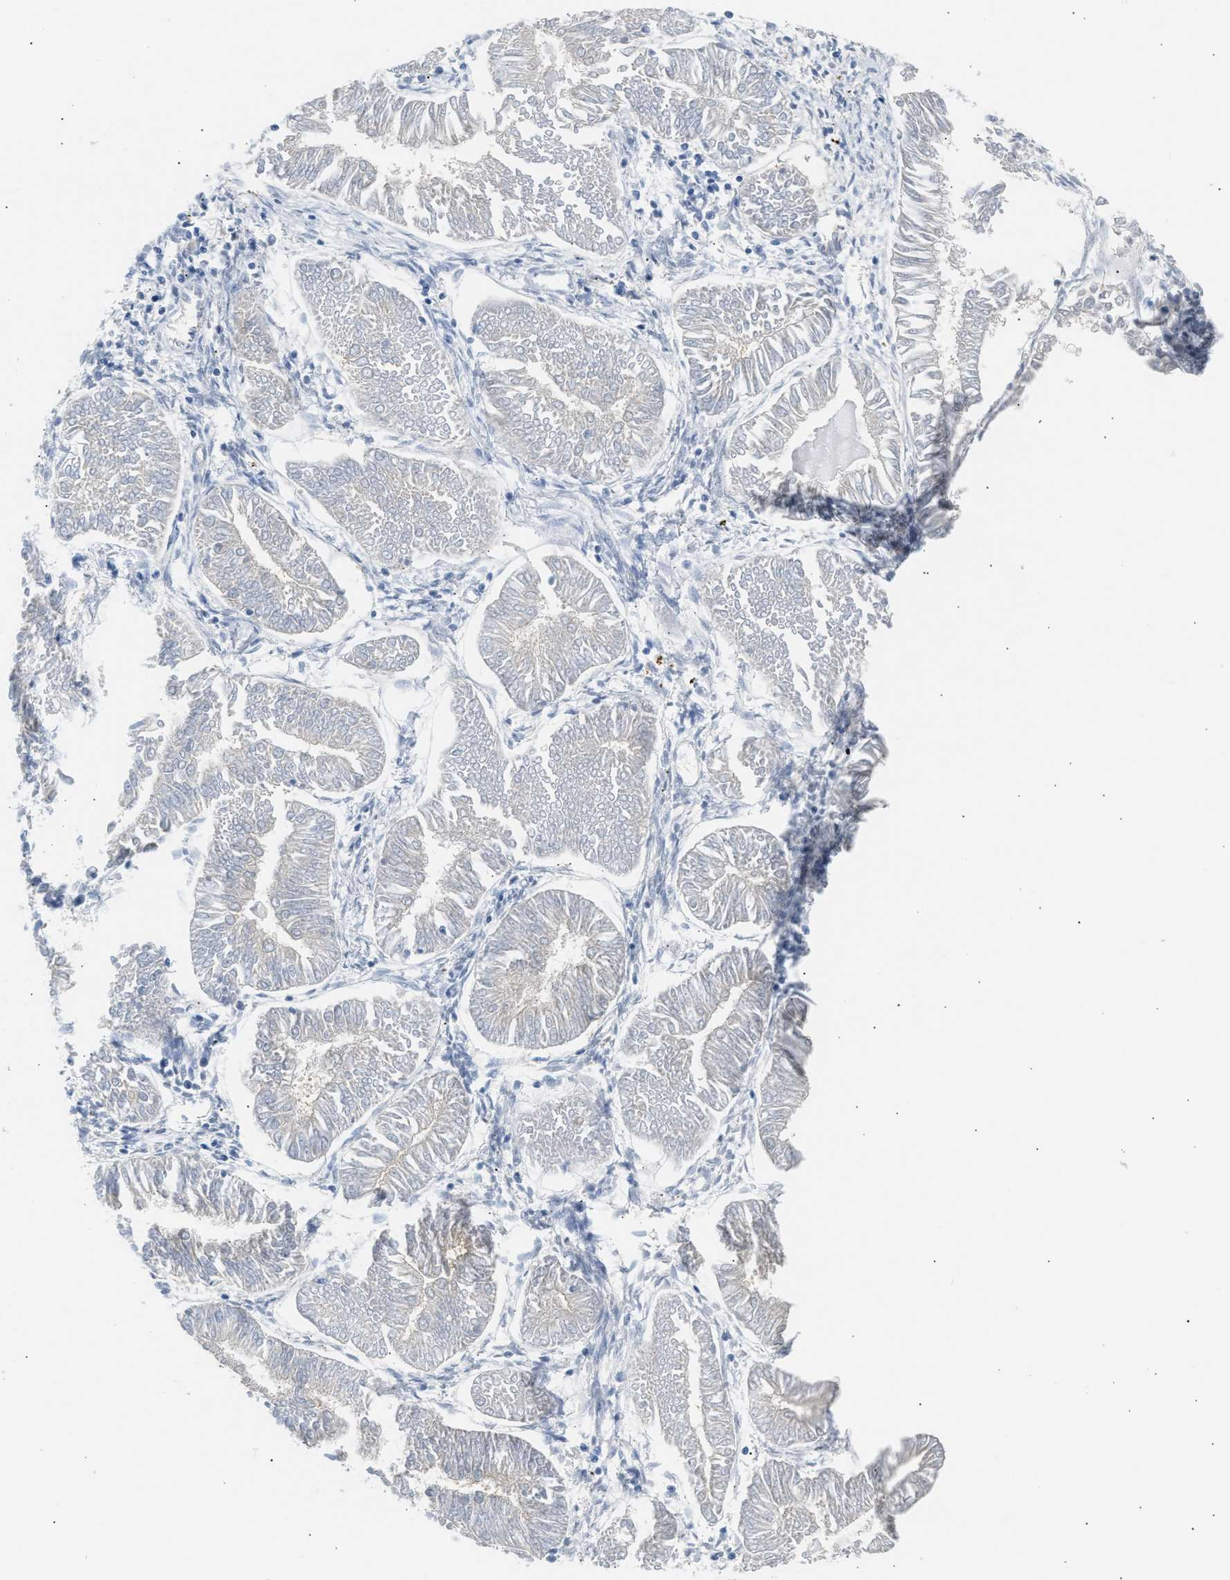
{"staining": {"intensity": "negative", "quantity": "none", "location": "none"}, "tissue": "endometrial cancer", "cell_type": "Tumor cells", "image_type": "cancer", "snomed": [{"axis": "morphology", "description": "Adenocarcinoma, NOS"}, {"axis": "topography", "description": "Endometrium"}], "caption": "Image shows no significant protein staining in tumor cells of endometrial cancer (adenocarcinoma). (DAB immunohistochemistry (IHC), high magnification).", "gene": "ERBB2", "patient": {"sex": "female", "age": 53}}